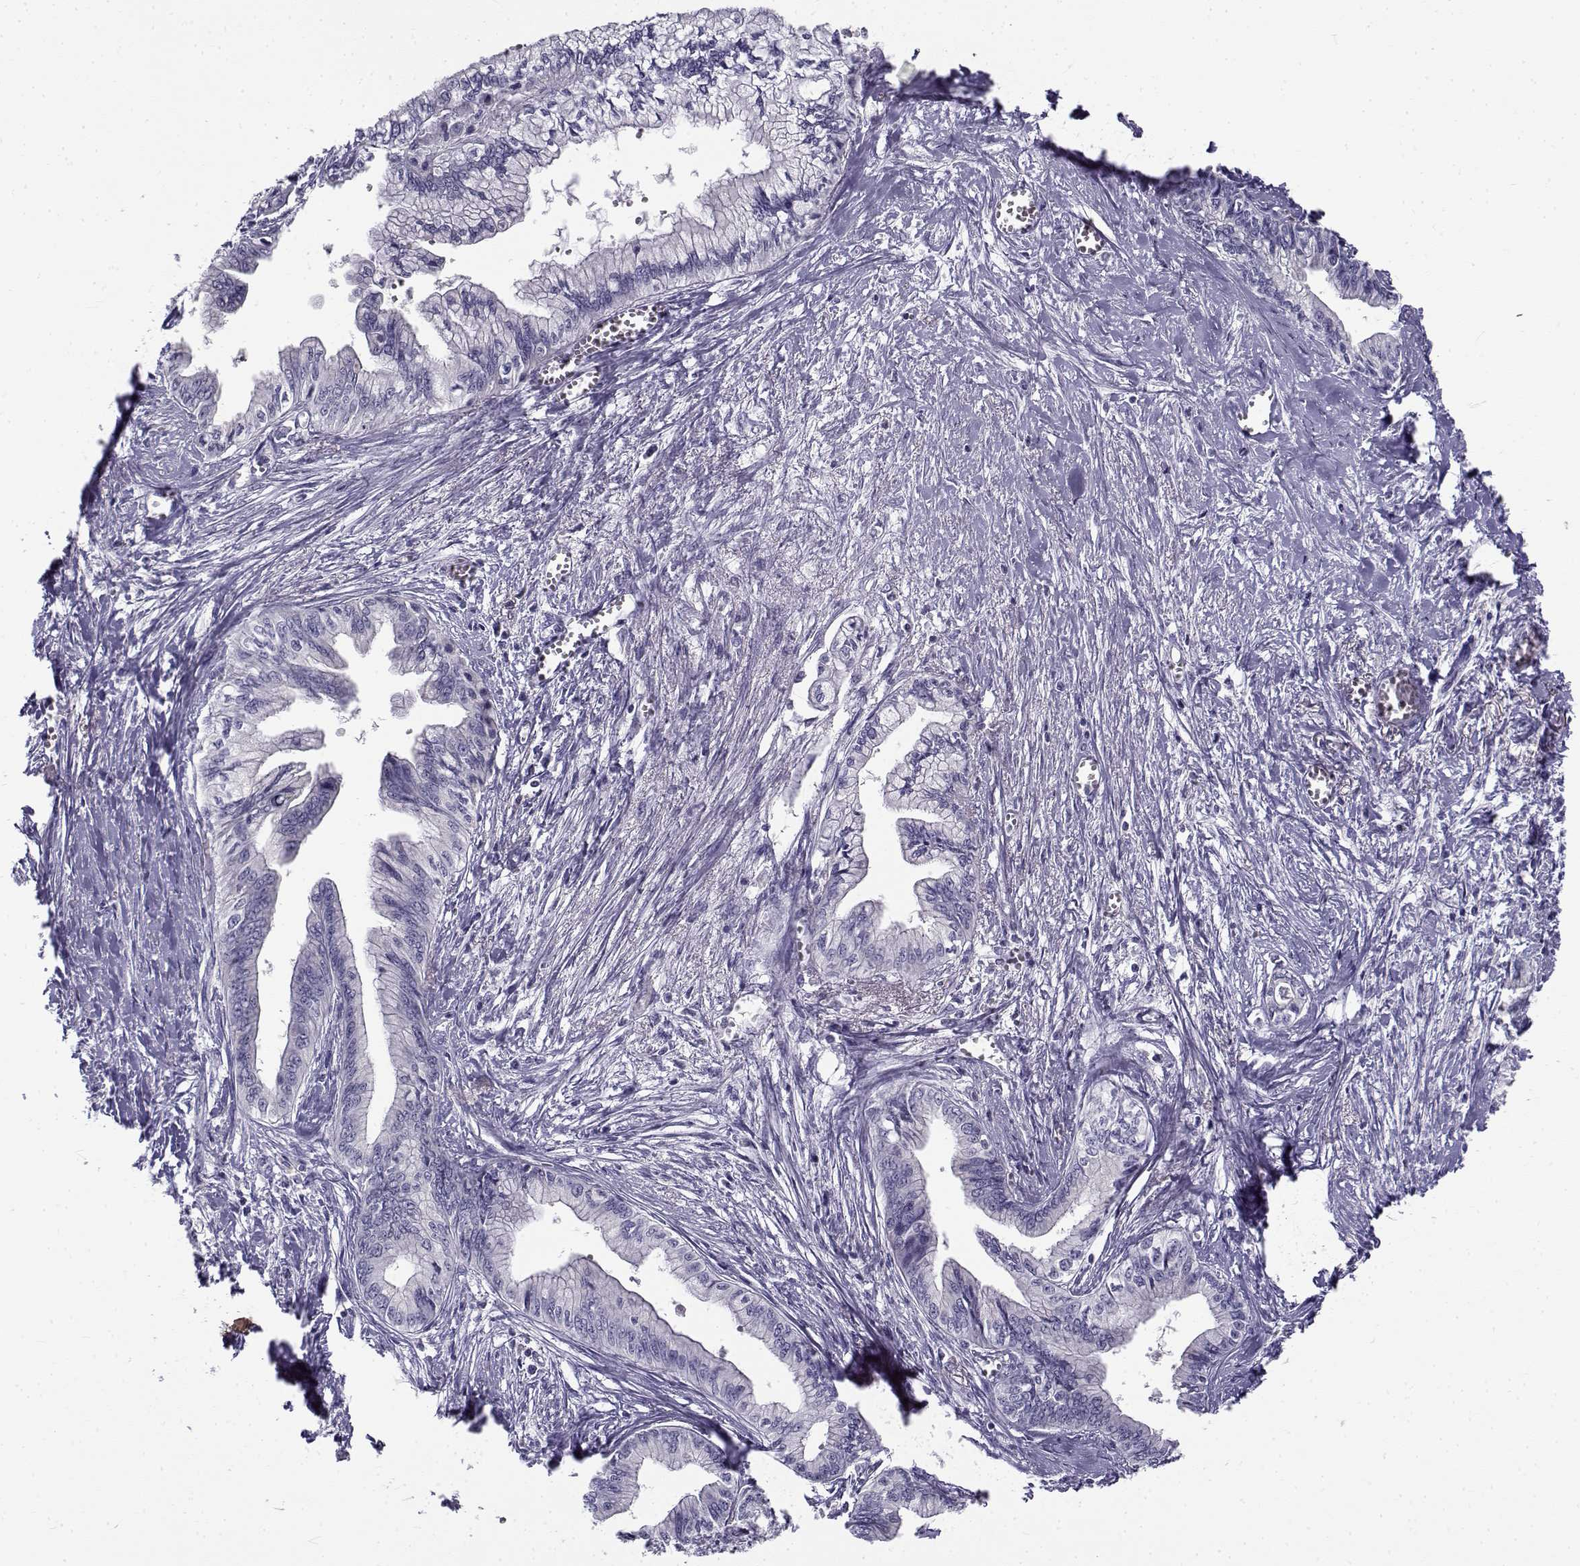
{"staining": {"intensity": "negative", "quantity": "none", "location": "none"}, "tissue": "pancreatic cancer", "cell_type": "Tumor cells", "image_type": "cancer", "snomed": [{"axis": "morphology", "description": "Adenocarcinoma, NOS"}, {"axis": "topography", "description": "Pancreas"}], "caption": "The micrograph reveals no staining of tumor cells in pancreatic adenocarcinoma.", "gene": "FAM166A", "patient": {"sex": "female", "age": 61}}